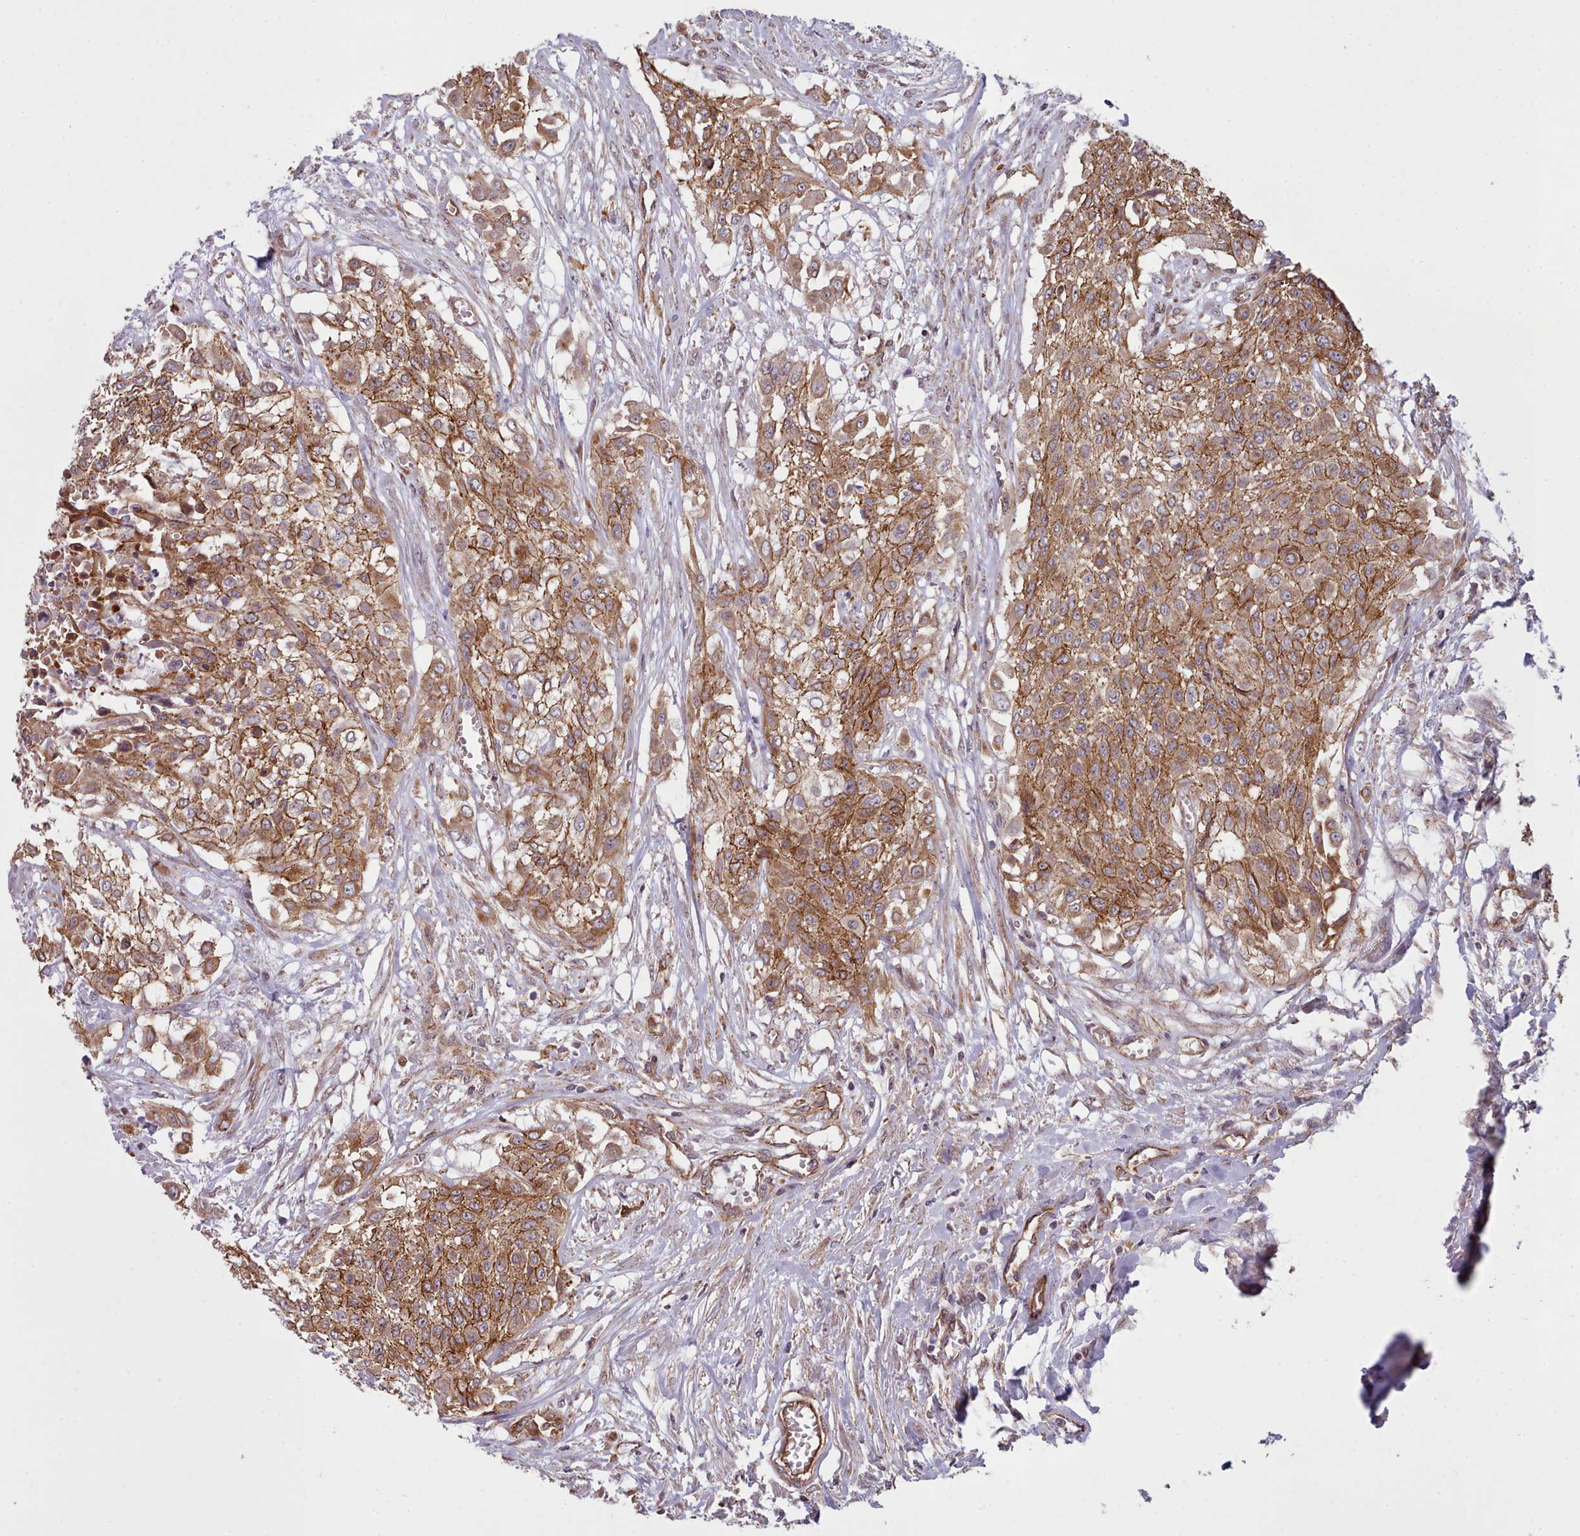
{"staining": {"intensity": "moderate", "quantity": ">75%", "location": "cytoplasmic/membranous"}, "tissue": "urothelial cancer", "cell_type": "Tumor cells", "image_type": "cancer", "snomed": [{"axis": "morphology", "description": "Urothelial carcinoma, High grade"}, {"axis": "topography", "description": "Urinary bladder"}], "caption": "Immunohistochemical staining of human urothelial carcinoma (high-grade) demonstrates moderate cytoplasmic/membranous protein positivity in about >75% of tumor cells.", "gene": "MRPL46", "patient": {"sex": "male", "age": 57}}